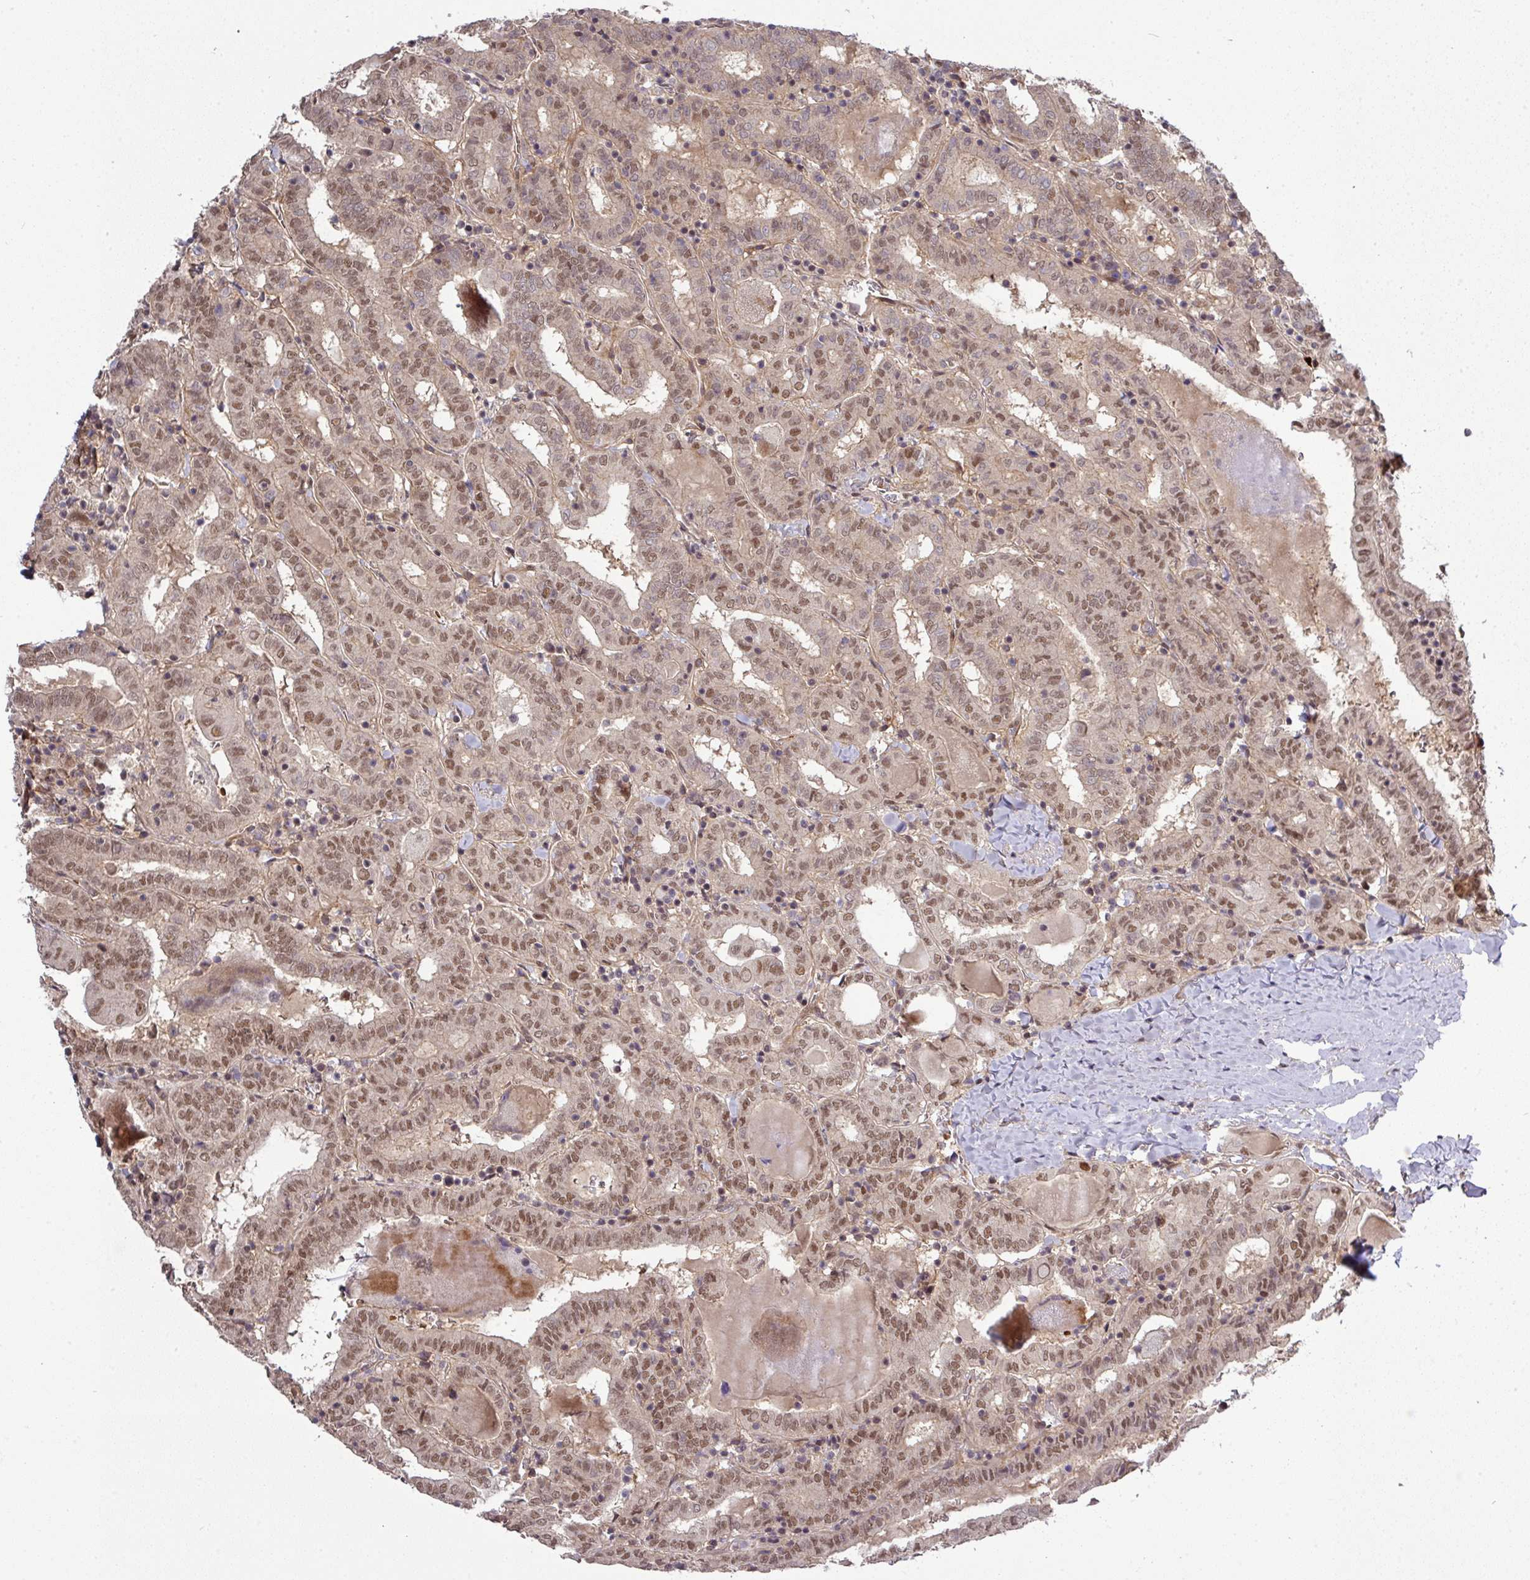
{"staining": {"intensity": "moderate", "quantity": ">75%", "location": "nuclear"}, "tissue": "thyroid cancer", "cell_type": "Tumor cells", "image_type": "cancer", "snomed": [{"axis": "morphology", "description": "Papillary adenocarcinoma, NOS"}, {"axis": "topography", "description": "Thyroid gland"}], "caption": "This is a photomicrograph of immunohistochemistry staining of papillary adenocarcinoma (thyroid), which shows moderate positivity in the nuclear of tumor cells.", "gene": "CIC", "patient": {"sex": "female", "age": 72}}